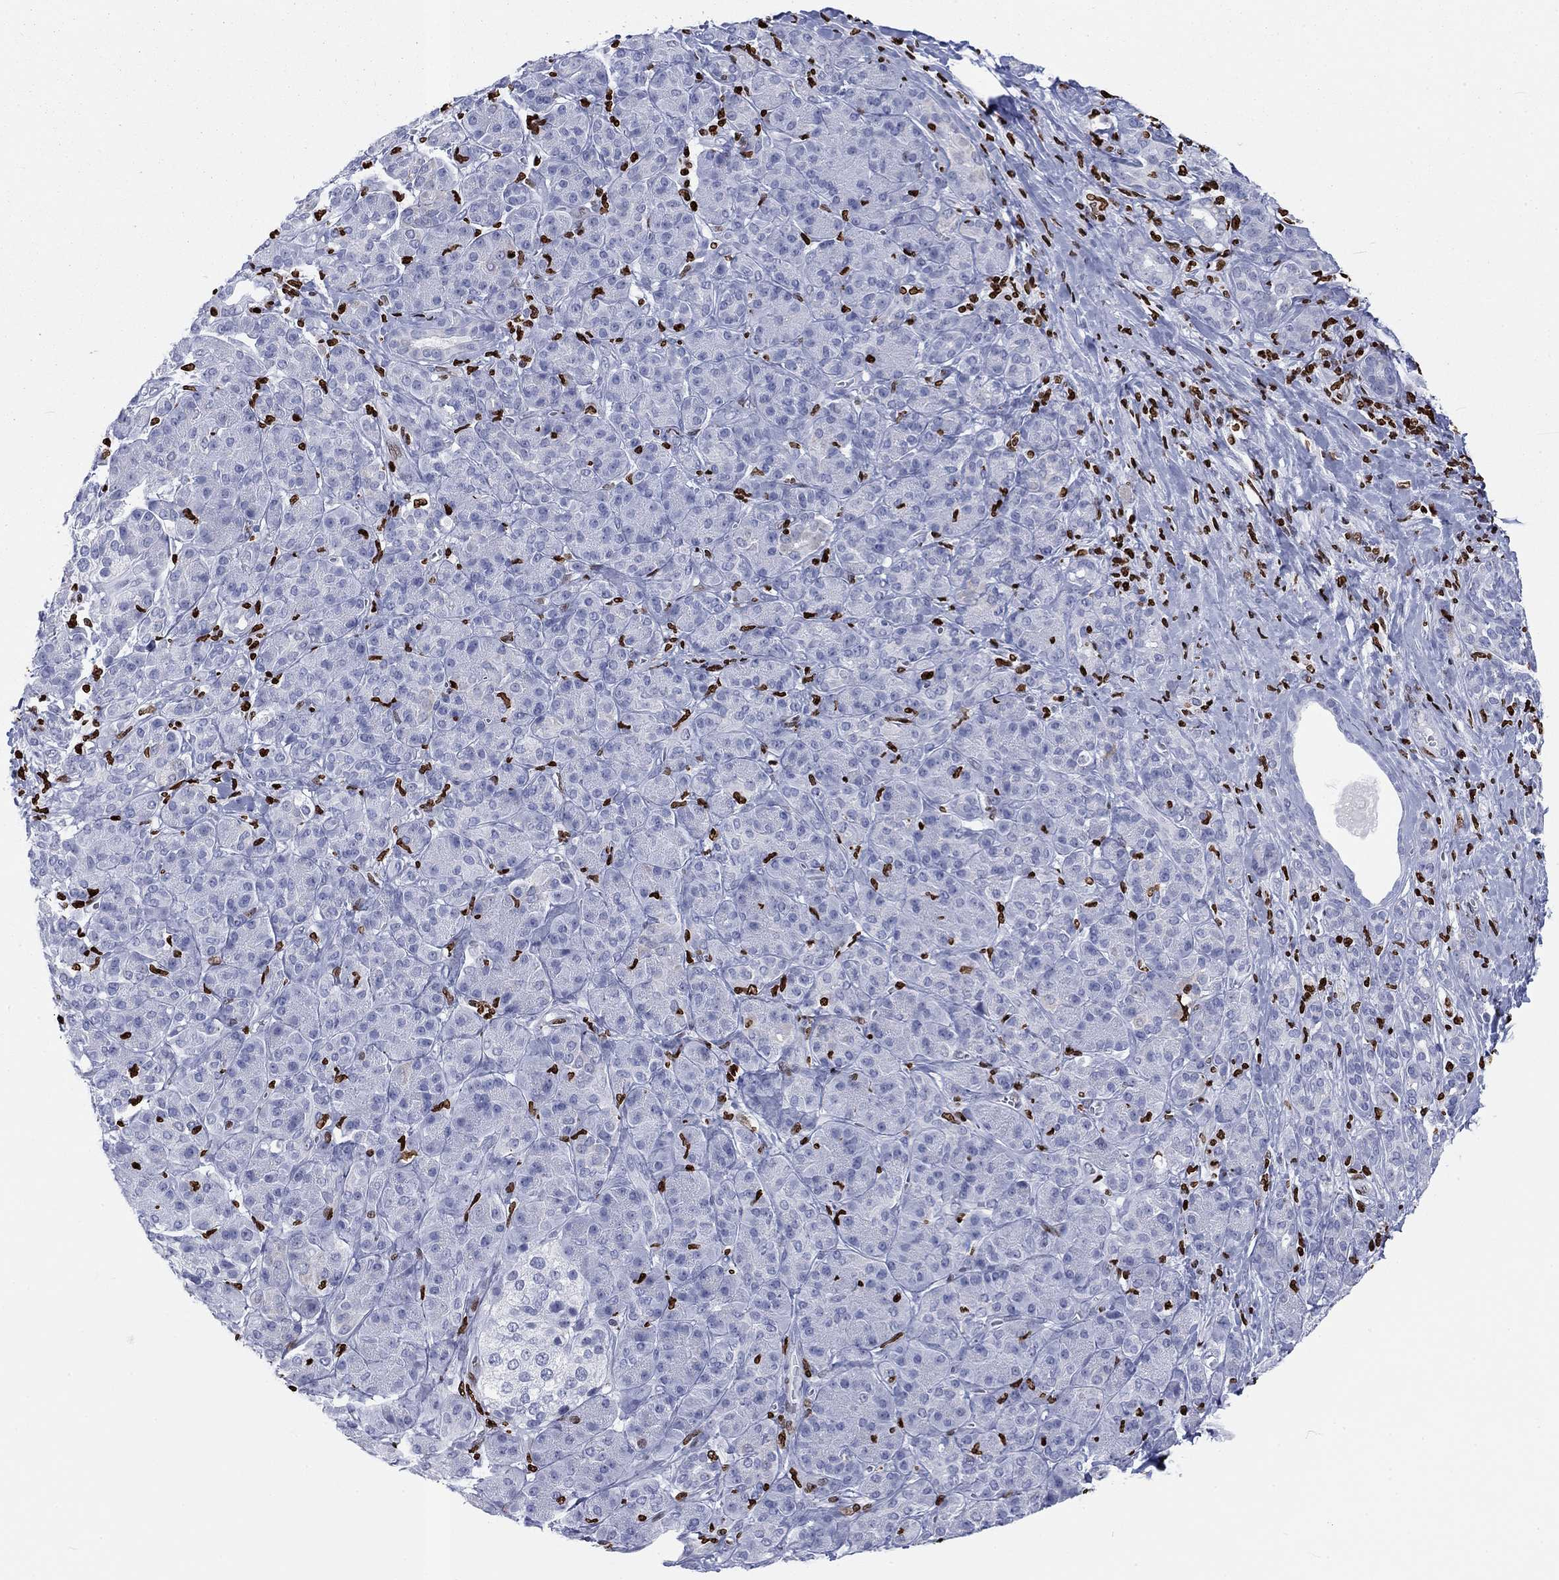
{"staining": {"intensity": "strong", "quantity": "<25%", "location": "nuclear"}, "tissue": "pancreatic cancer", "cell_type": "Tumor cells", "image_type": "cancer", "snomed": [{"axis": "morphology", "description": "Adenocarcinoma, NOS"}, {"axis": "topography", "description": "Pancreas"}], "caption": "Protein analysis of pancreatic cancer tissue reveals strong nuclear staining in approximately <25% of tumor cells.", "gene": "H1-5", "patient": {"sex": "male", "age": 61}}